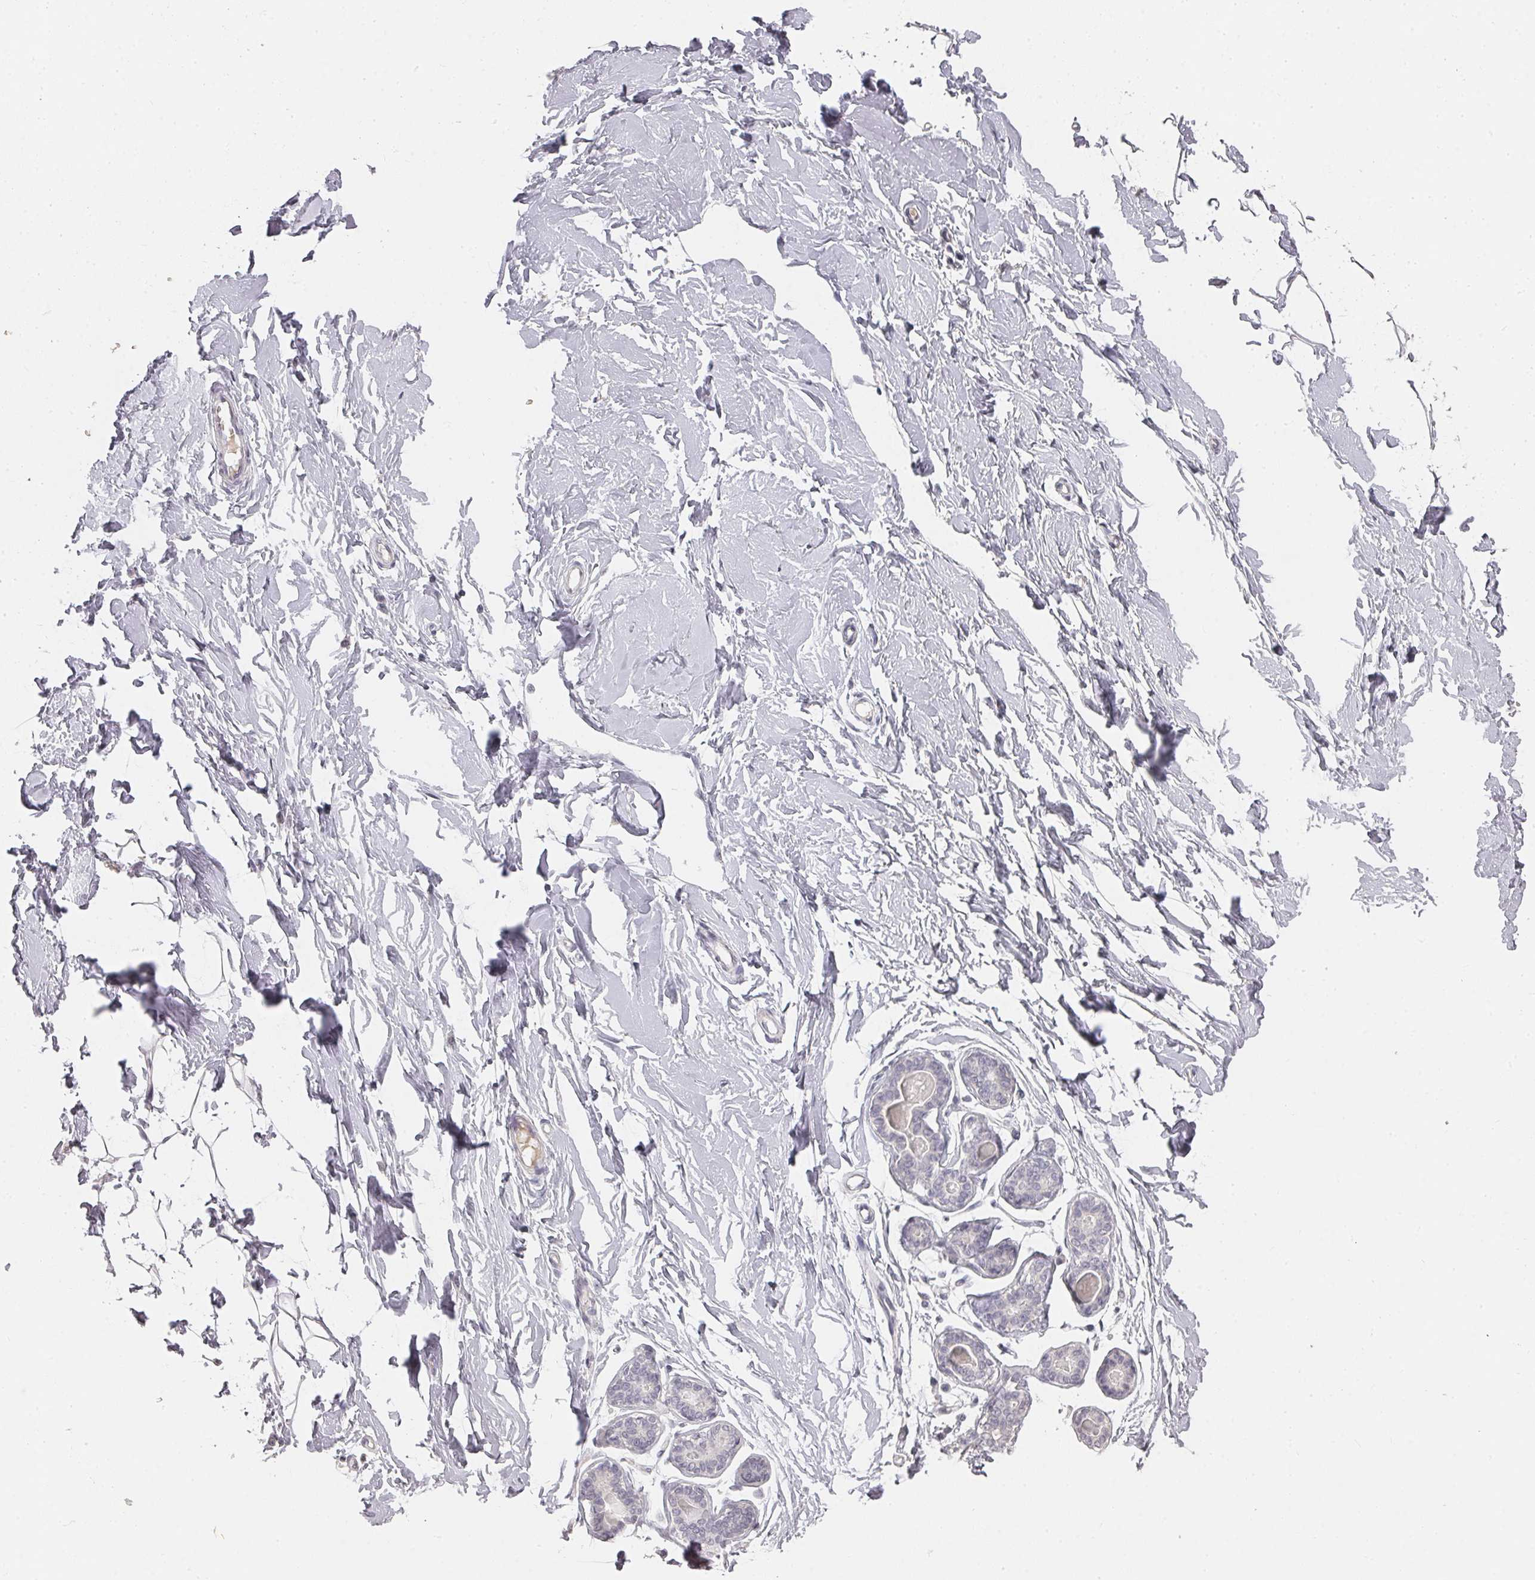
{"staining": {"intensity": "negative", "quantity": "none", "location": "none"}, "tissue": "breast", "cell_type": "Adipocytes", "image_type": "normal", "snomed": [{"axis": "morphology", "description": "Normal tissue, NOS"}, {"axis": "topography", "description": "Breast"}], "caption": "High power microscopy micrograph of an IHC image of normal breast, revealing no significant positivity in adipocytes. The staining was performed using DAB to visualize the protein expression in brown, while the nuclei were stained in blue with hematoxylin (Magnification: 20x).", "gene": "SHISA2", "patient": {"sex": "female", "age": 23}}